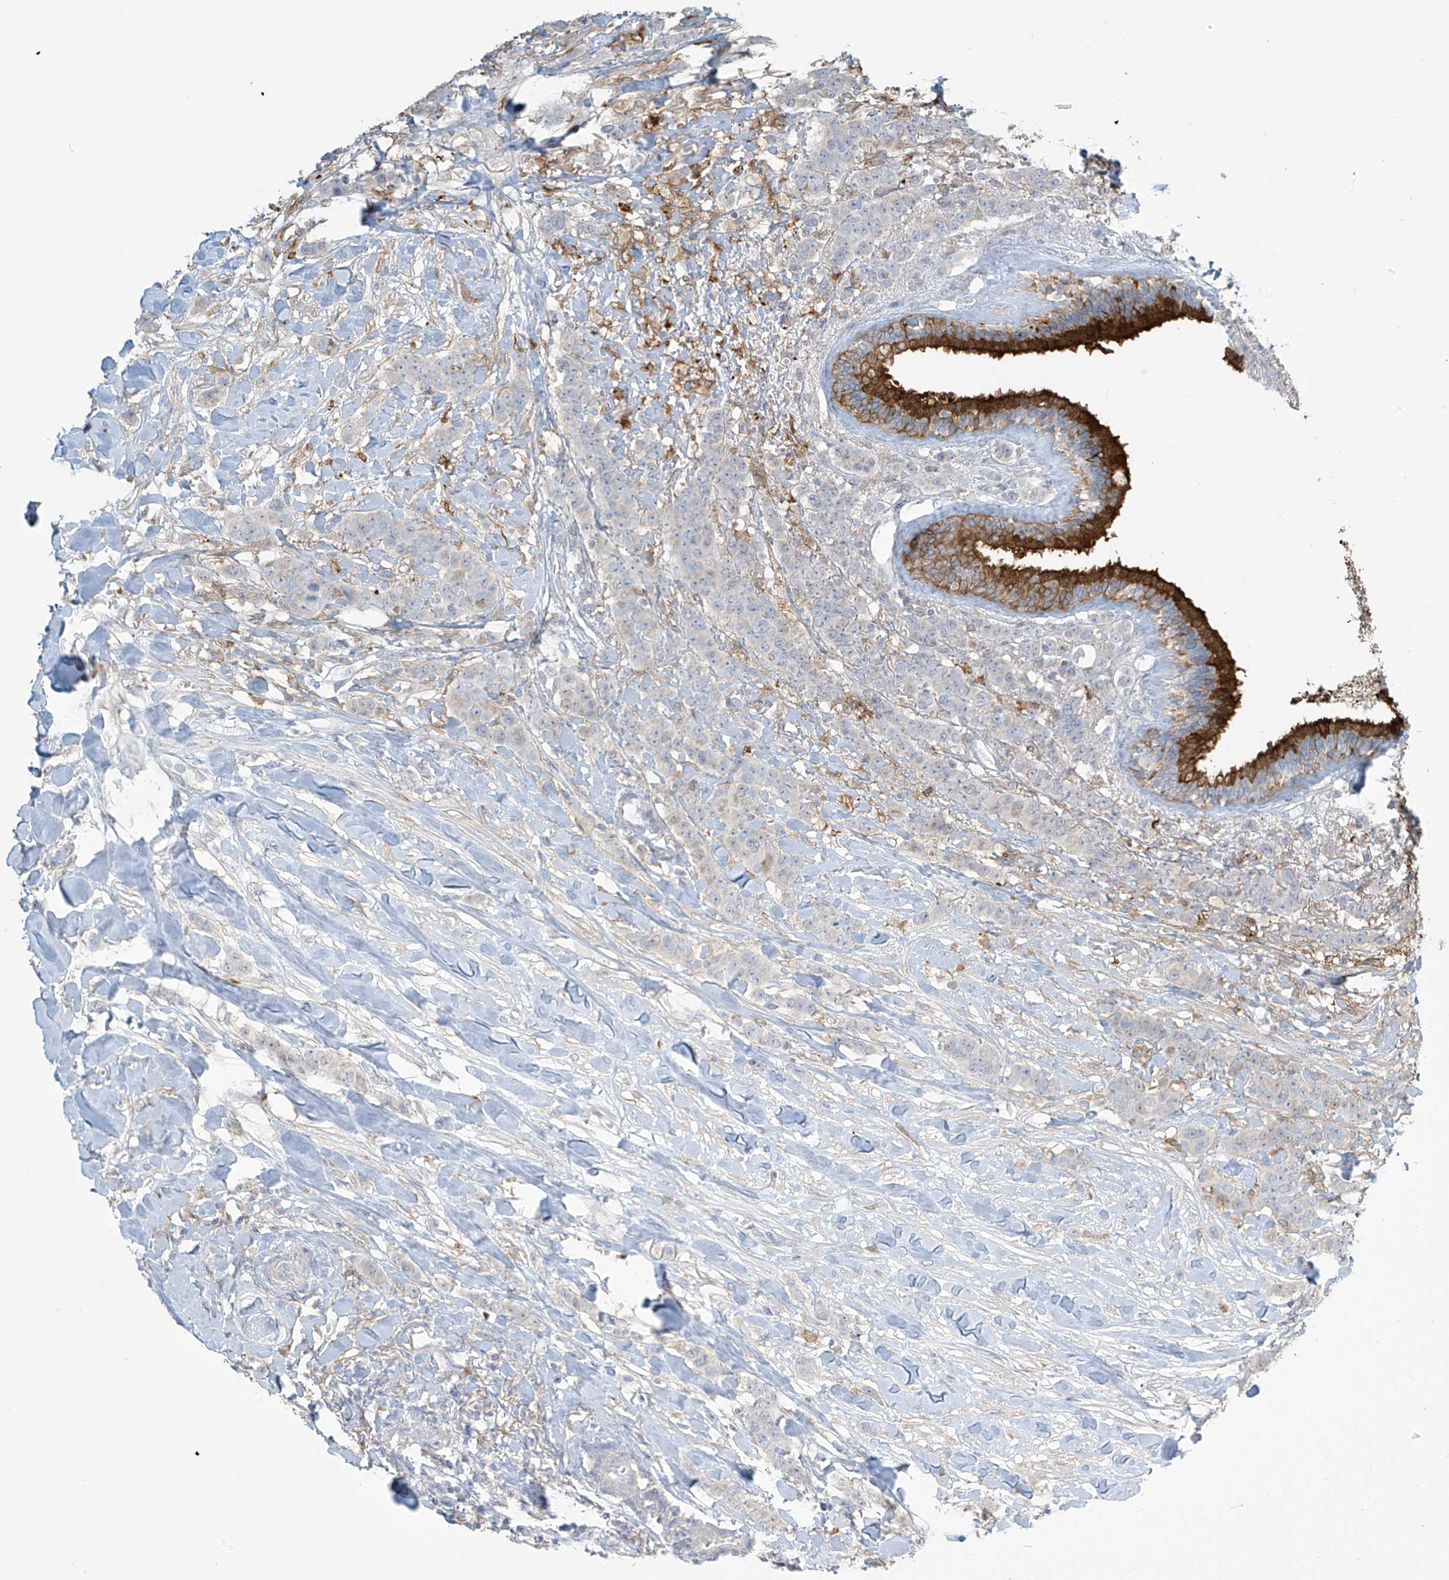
{"staining": {"intensity": "negative", "quantity": "none", "location": "none"}, "tissue": "breast cancer", "cell_type": "Tumor cells", "image_type": "cancer", "snomed": [{"axis": "morphology", "description": "Duct carcinoma"}, {"axis": "topography", "description": "Breast"}], "caption": "A micrograph of human breast cancer is negative for staining in tumor cells.", "gene": "TAGAP", "patient": {"sex": "female", "age": 40}}